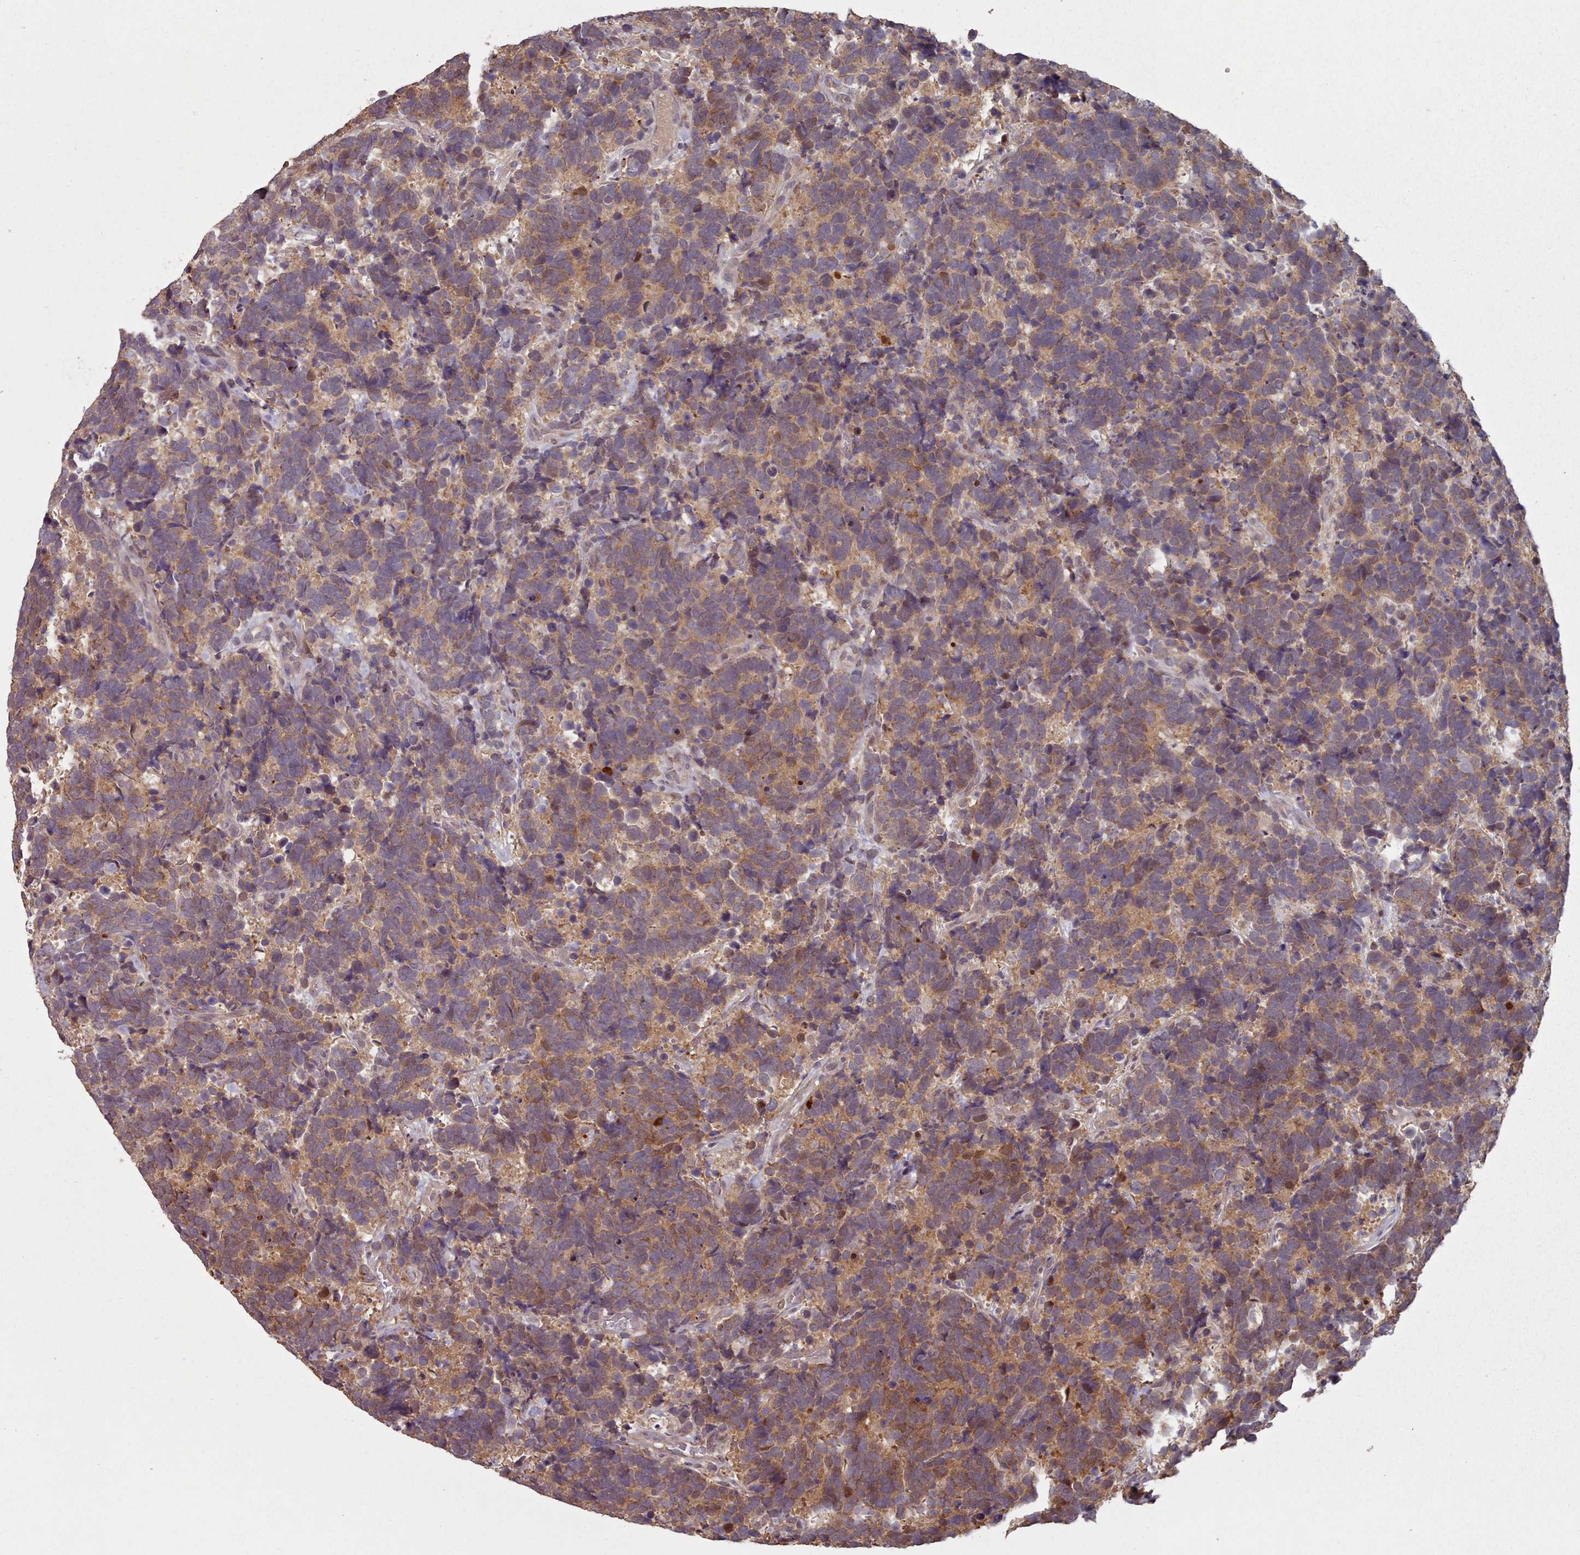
{"staining": {"intensity": "moderate", "quantity": ">75%", "location": "cytoplasmic/membranous"}, "tissue": "carcinoid", "cell_type": "Tumor cells", "image_type": "cancer", "snomed": [{"axis": "morphology", "description": "Carcinoma, NOS"}, {"axis": "morphology", "description": "Carcinoid, malignant, NOS"}, {"axis": "topography", "description": "Urinary bladder"}], "caption": "A brown stain highlights moderate cytoplasmic/membranous positivity of a protein in human carcinoid tumor cells. The protein is shown in brown color, while the nuclei are stained blue.", "gene": "ERCC6L", "patient": {"sex": "male", "age": 57}}